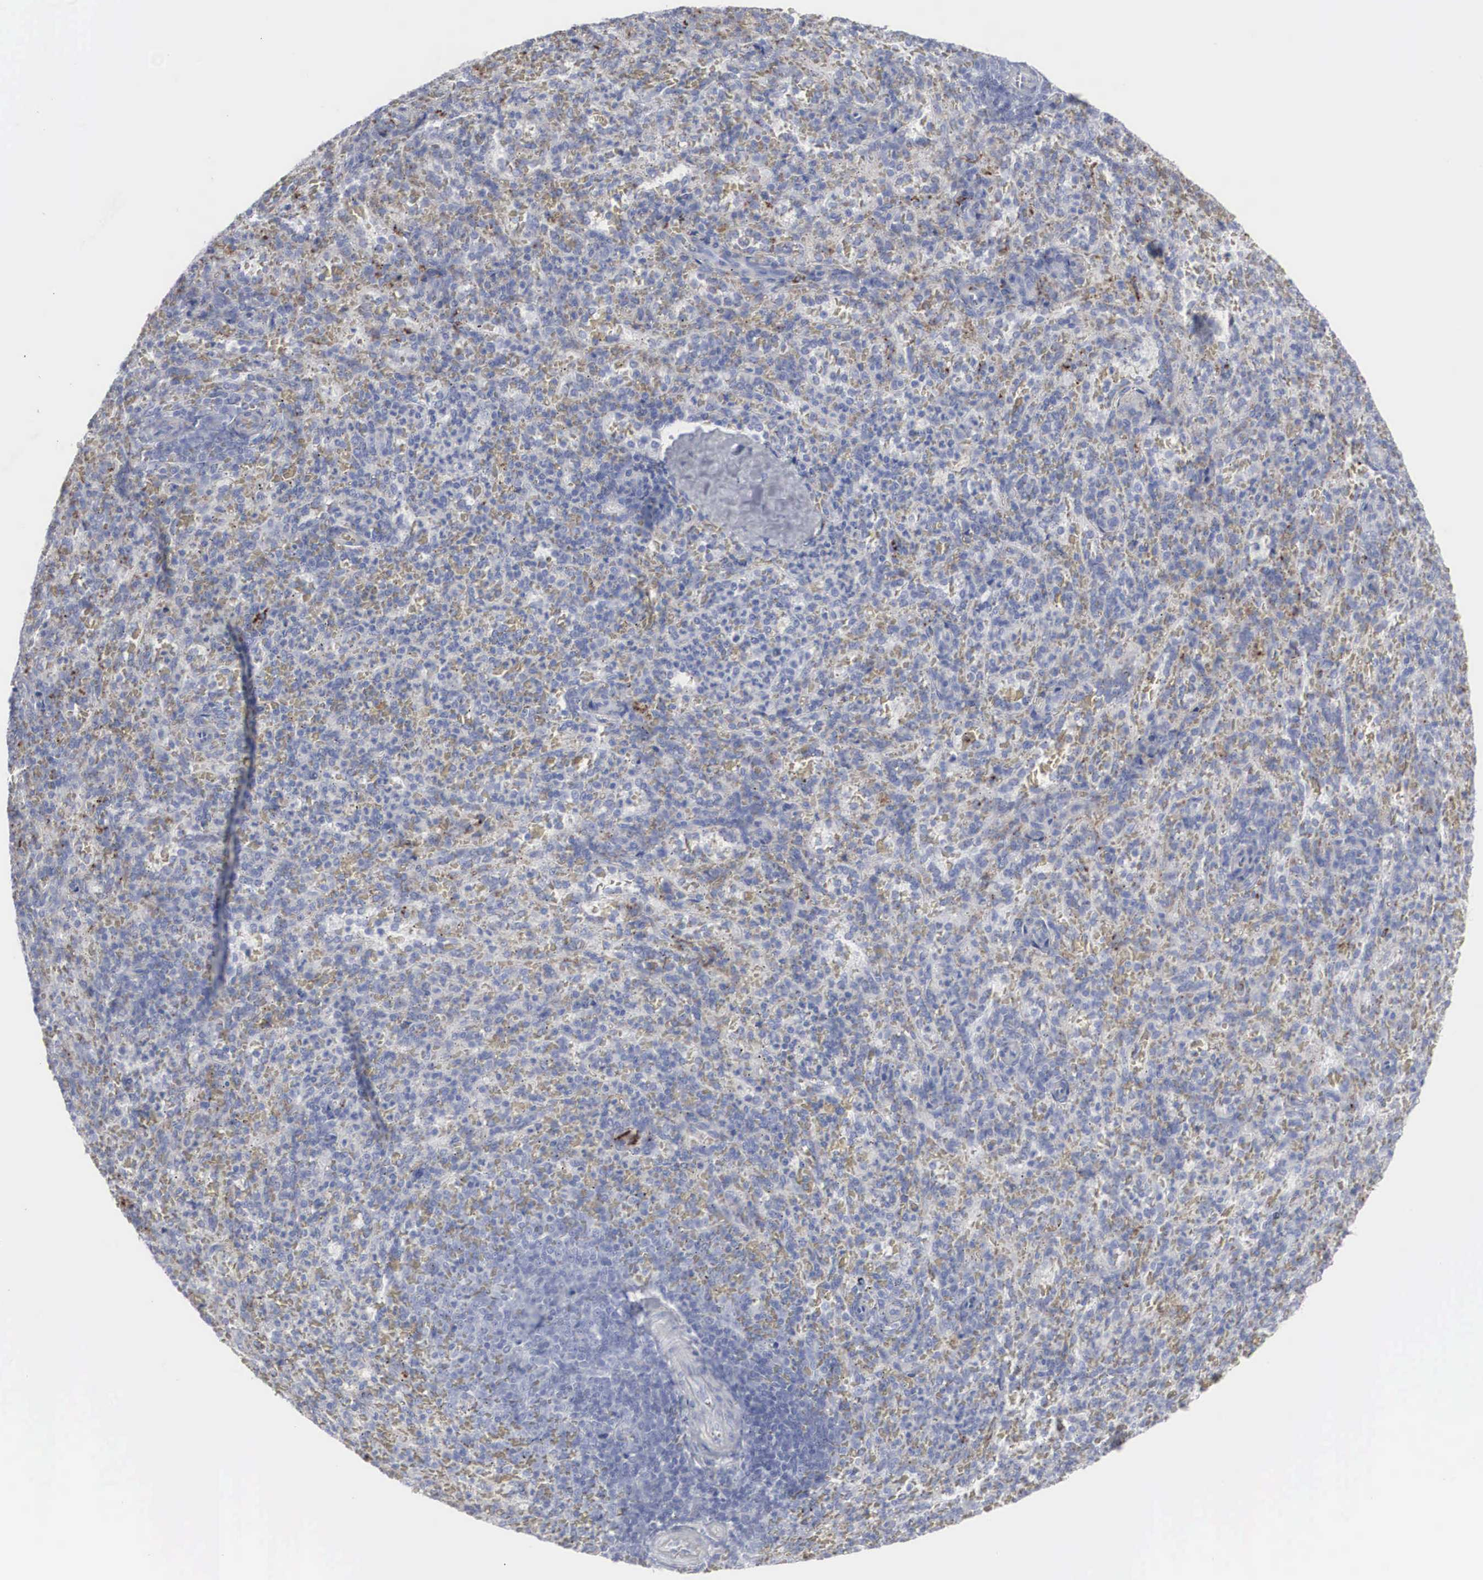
{"staining": {"intensity": "moderate", "quantity": "25%-75%", "location": "cytoplasmic/membranous"}, "tissue": "spleen", "cell_type": "Cells in red pulp", "image_type": "normal", "snomed": [{"axis": "morphology", "description": "Normal tissue, NOS"}, {"axis": "topography", "description": "Spleen"}], "caption": "A micrograph of human spleen stained for a protein reveals moderate cytoplasmic/membranous brown staining in cells in red pulp. The protein is shown in brown color, while the nuclei are stained blue.", "gene": "LGALS3BP", "patient": {"sex": "female", "age": 21}}